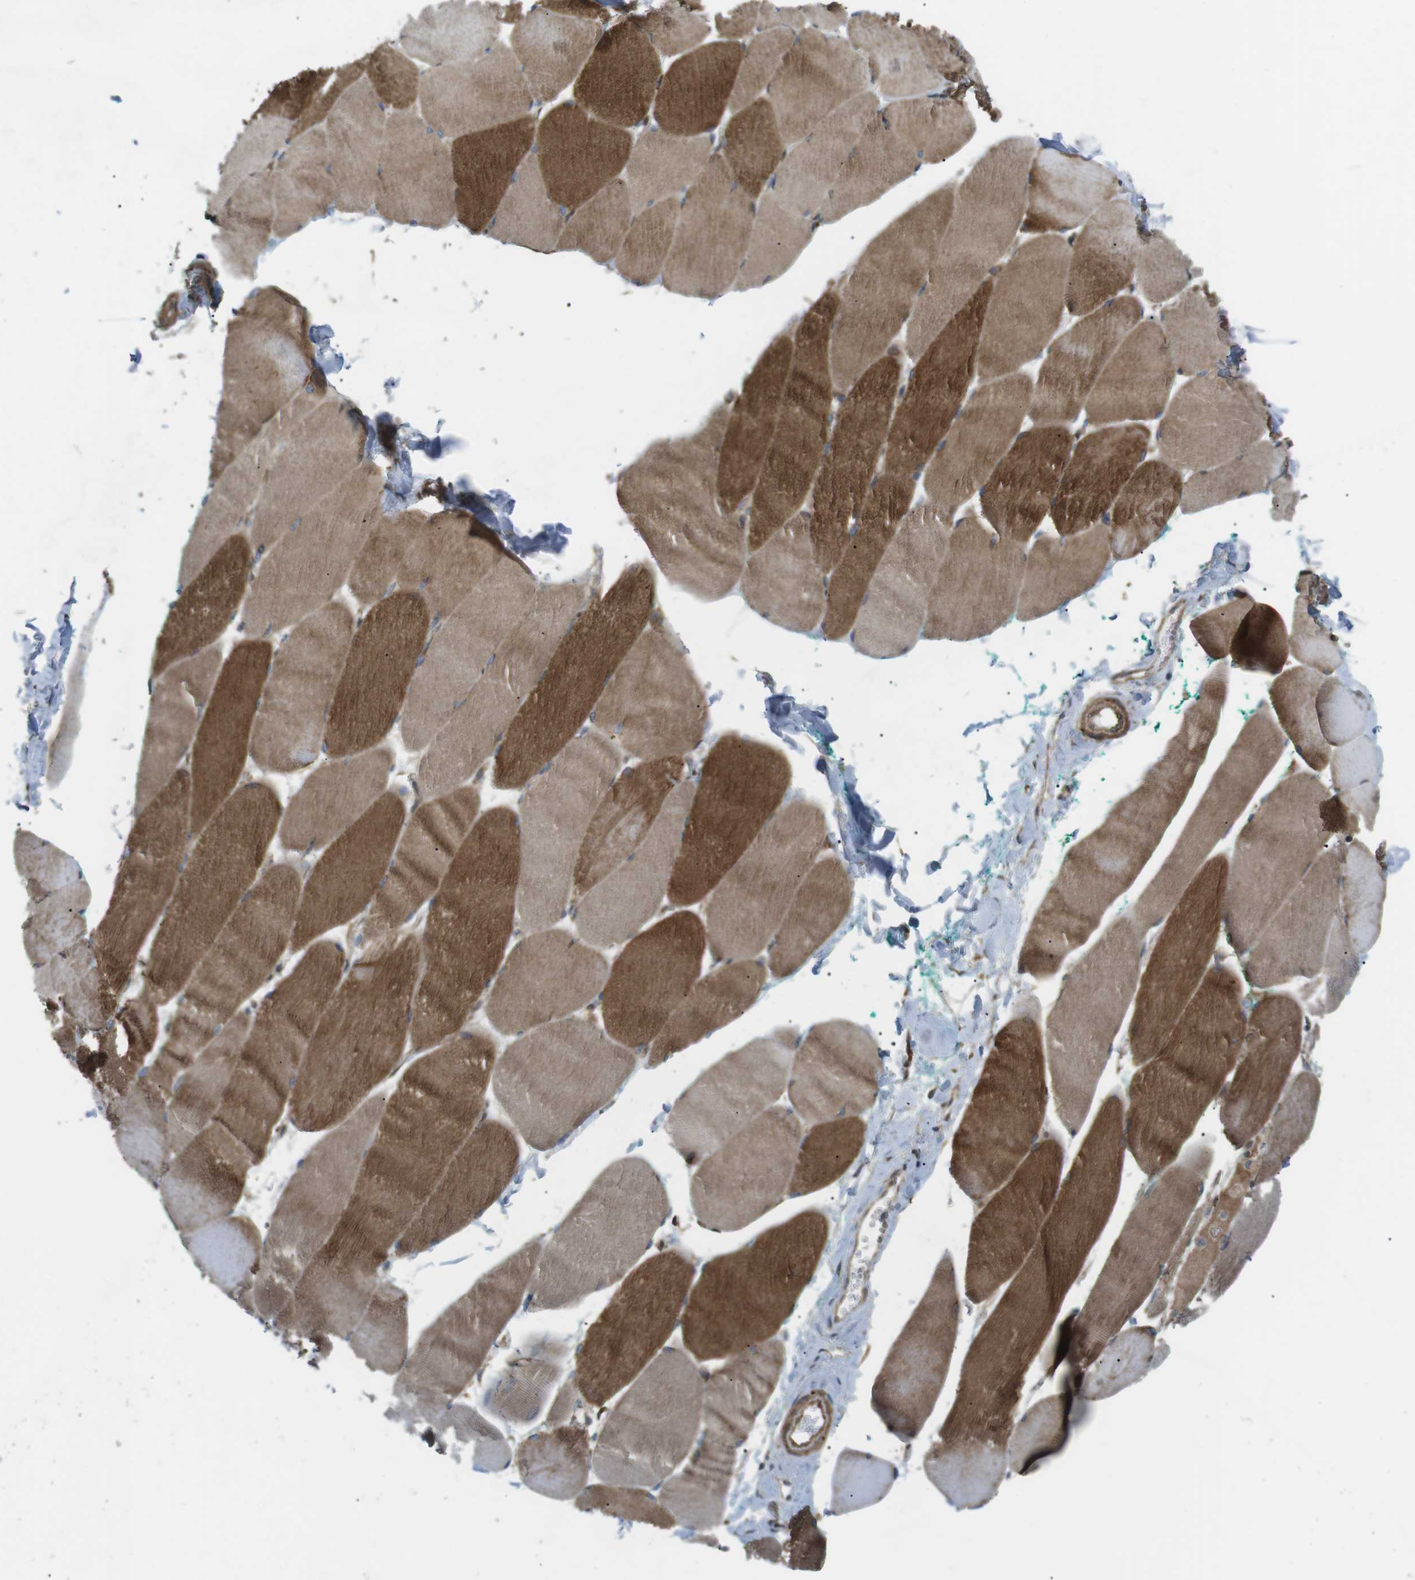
{"staining": {"intensity": "moderate", "quantity": ">75%", "location": "cytoplasmic/membranous"}, "tissue": "skeletal muscle", "cell_type": "Myocytes", "image_type": "normal", "snomed": [{"axis": "morphology", "description": "Normal tissue, NOS"}, {"axis": "morphology", "description": "Squamous cell carcinoma, NOS"}, {"axis": "topography", "description": "Skeletal muscle"}], "caption": "Immunohistochemical staining of benign human skeletal muscle reveals medium levels of moderate cytoplasmic/membranous expression in approximately >75% of myocytes.", "gene": "KANK2", "patient": {"sex": "male", "age": 51}}